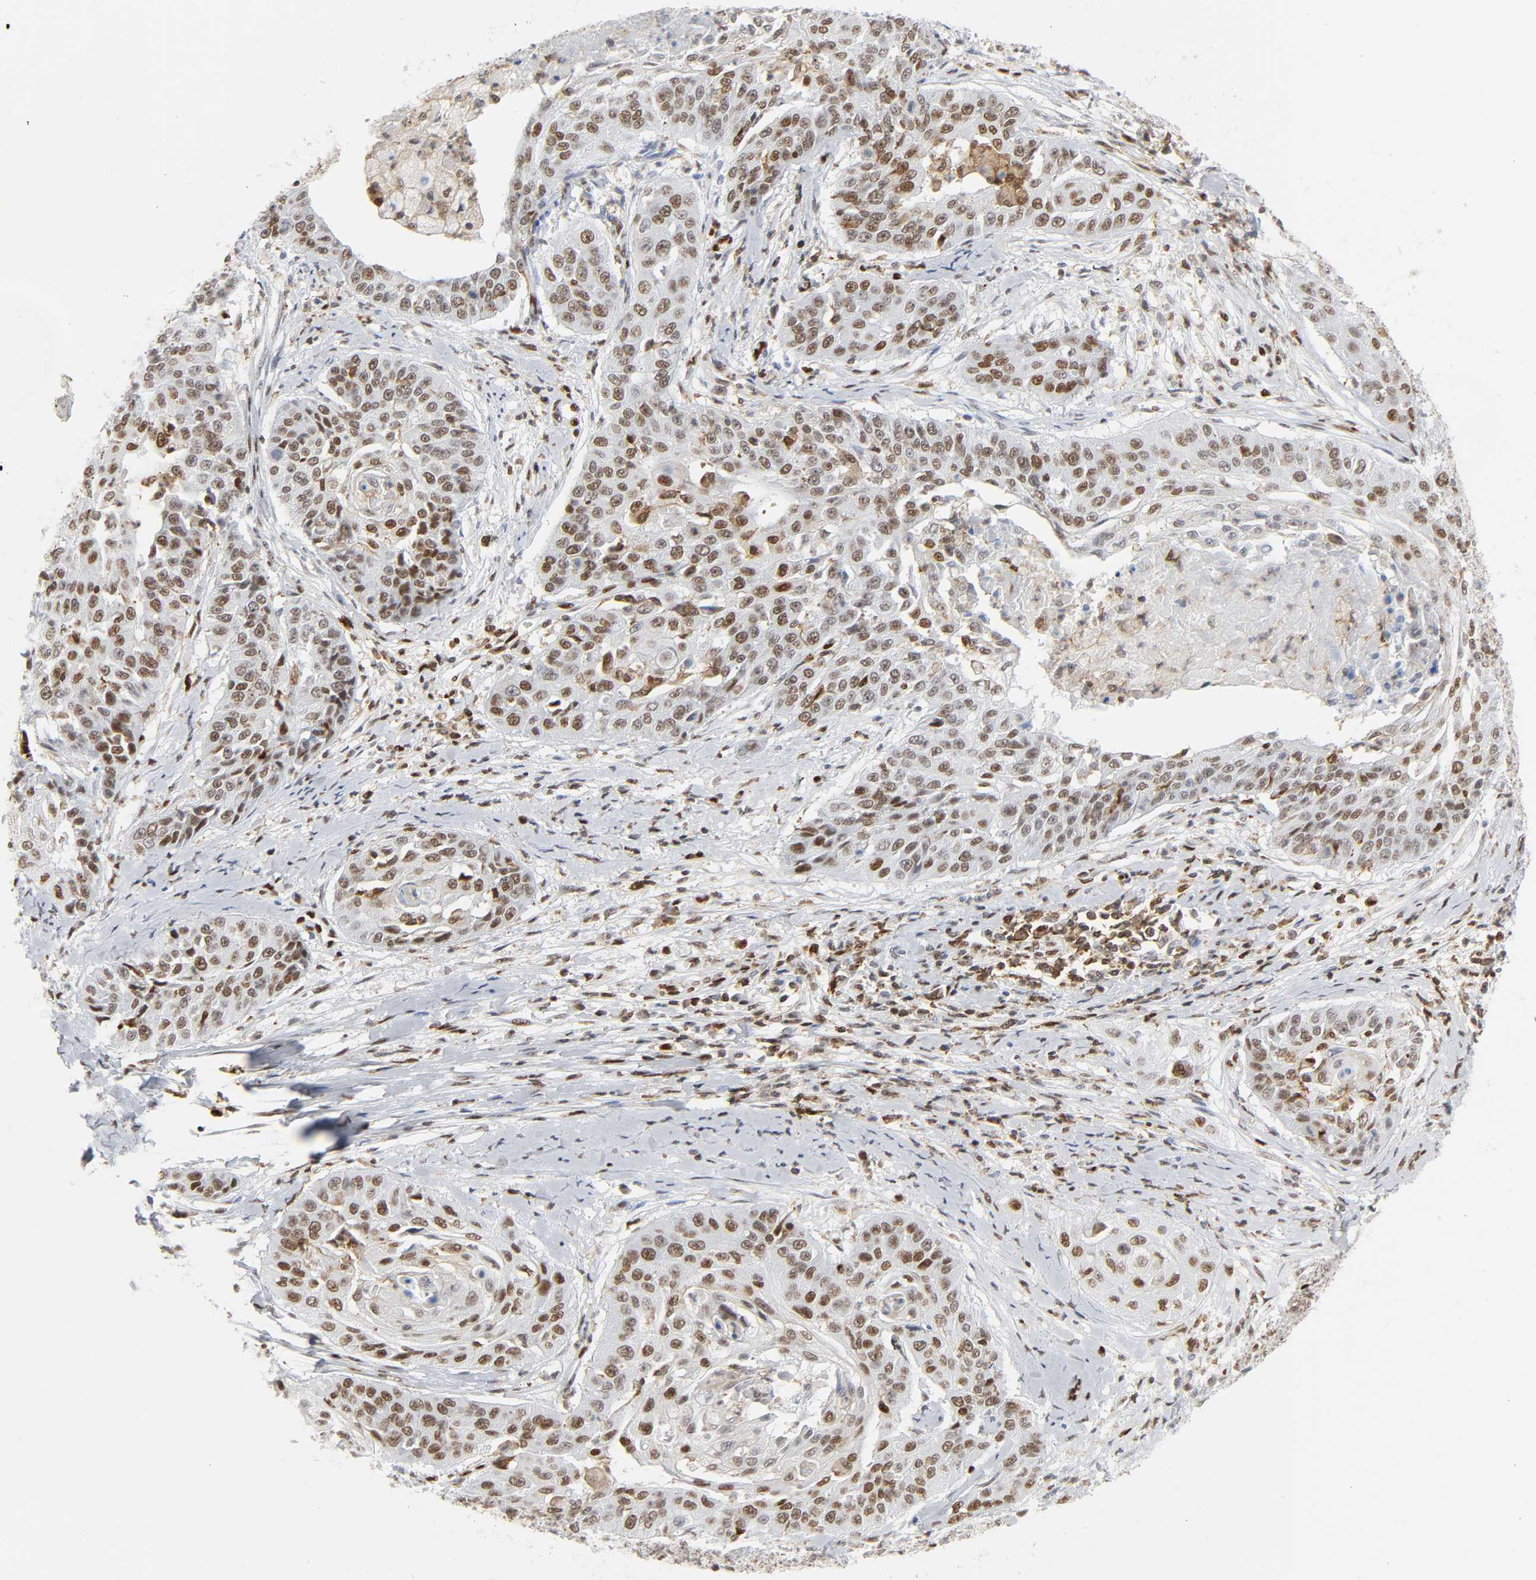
{"staining": {"intensity": "moderate", "quantity": ">75%", "location": "nuclear"}, "tissue": "cervical cancer", "cell_type": "Tumor cells", "image_type": "cancer", "snomed": [{"axis": "morphology", "description": "Squamous cell carcinoma, NOS"}, {"axis": "topography", "description": "Cervix"}], "caption": "A high-resolution micrograph shows immunohistochemistry staining of cervical cancer, which exhibits moderate nuclear positivity in about >75% of tumor cells.", "gene": "WAS", "patient": {"sex": "female", "age": 64}}